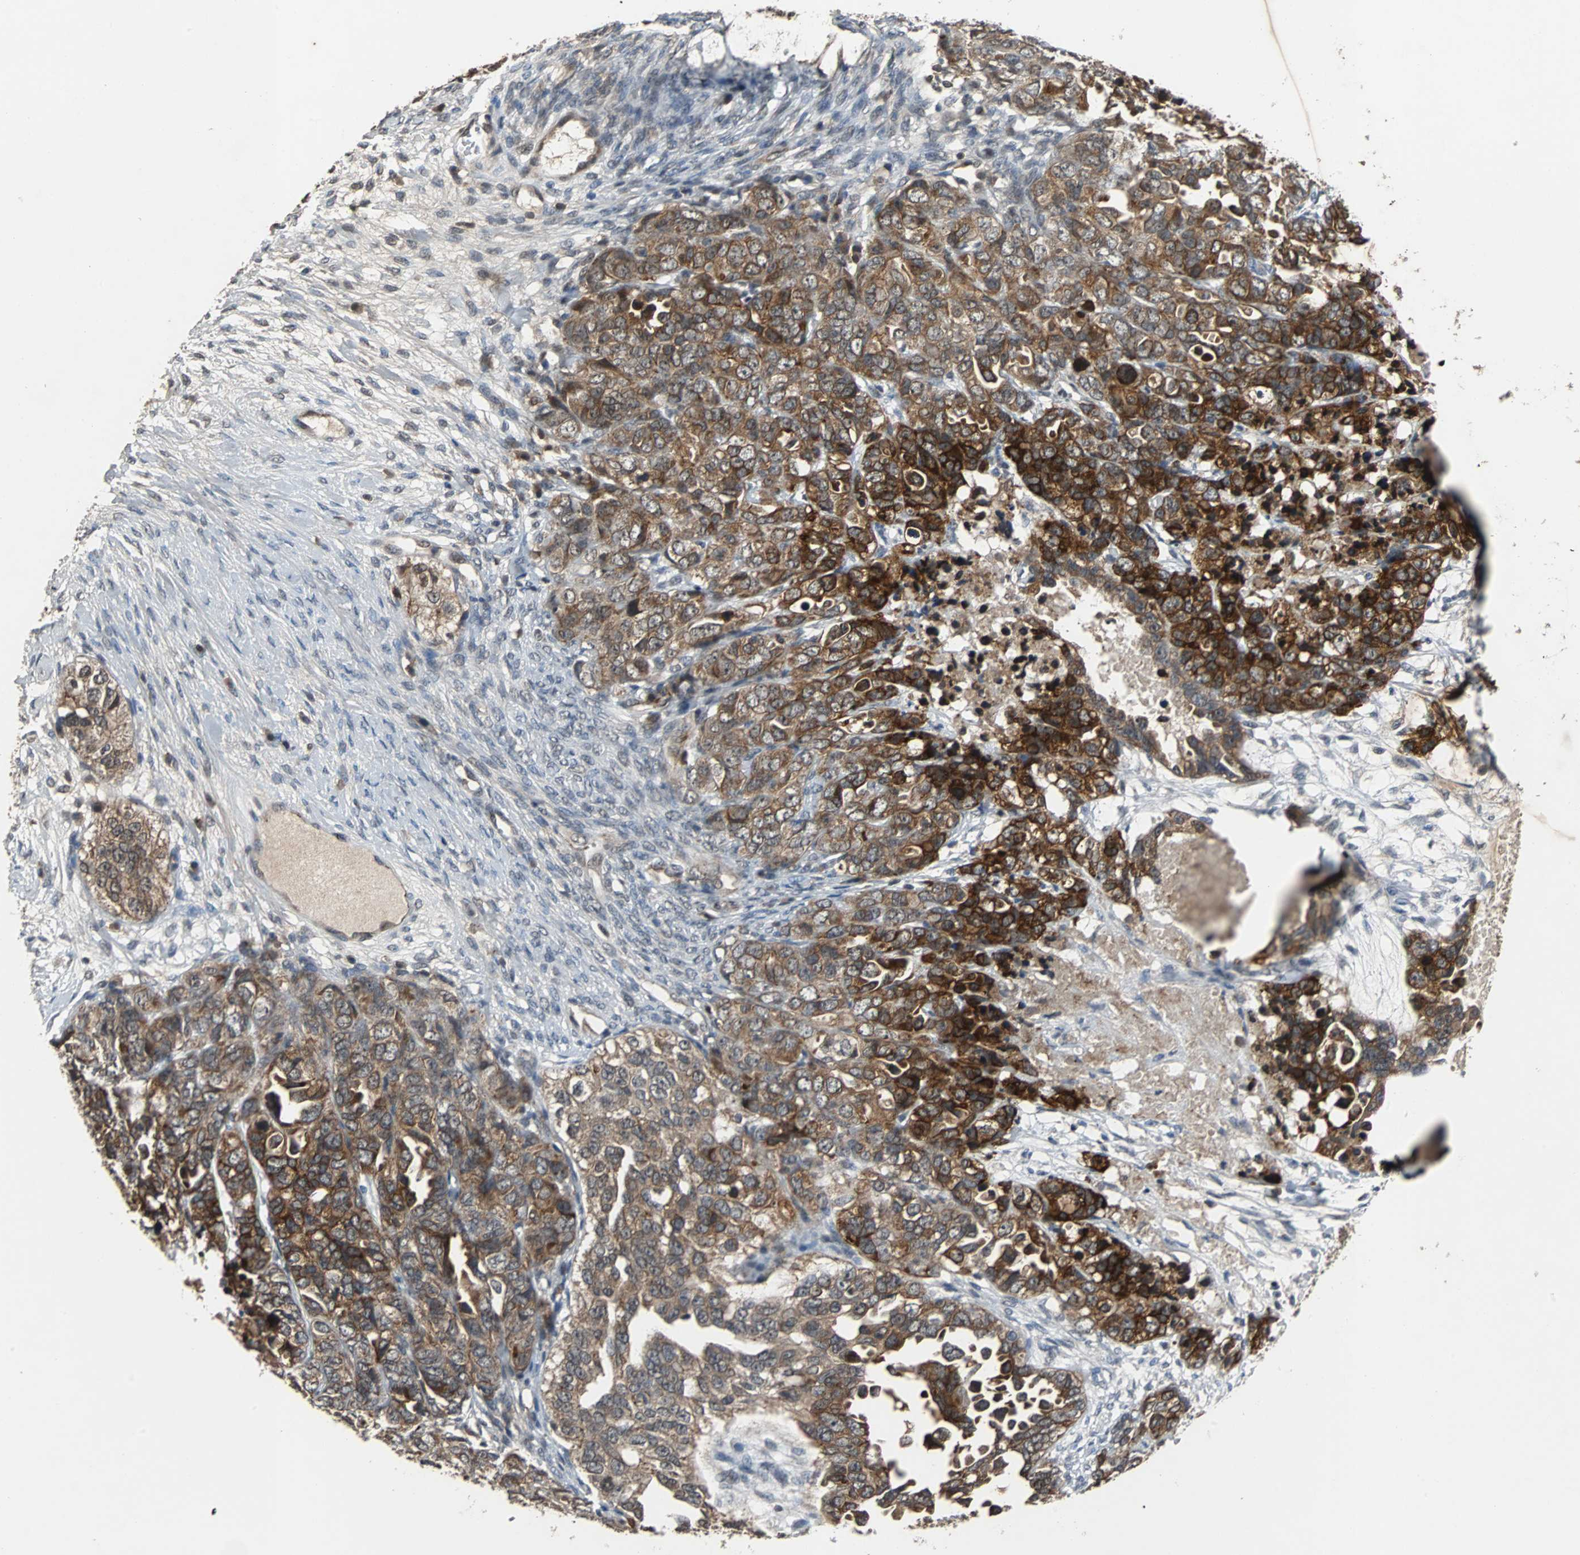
{"staining": {"intensity": "moderate", "quantity": ">75%", "location": "cytoplasmic/membranous"}, "tissue": "ovarian cancer", "cell_type": "Tumor cells", "image_type": "cancer", "snomed": [{"axis": "morphology", "description": "Cystadenocarcinoma, serous, NOS"}, {"axis": "topography", "description": "Ovary"}], "caption": "Immunohistochemical staining of human ovarian cancer (serous cystadenocarcinoma) shows medium levels of moderate cytoplasmic/membranous protein positivity in about >75% of tumor cells.", "gene": "LSR", "patient": {"sex": "female", "age": 82}}